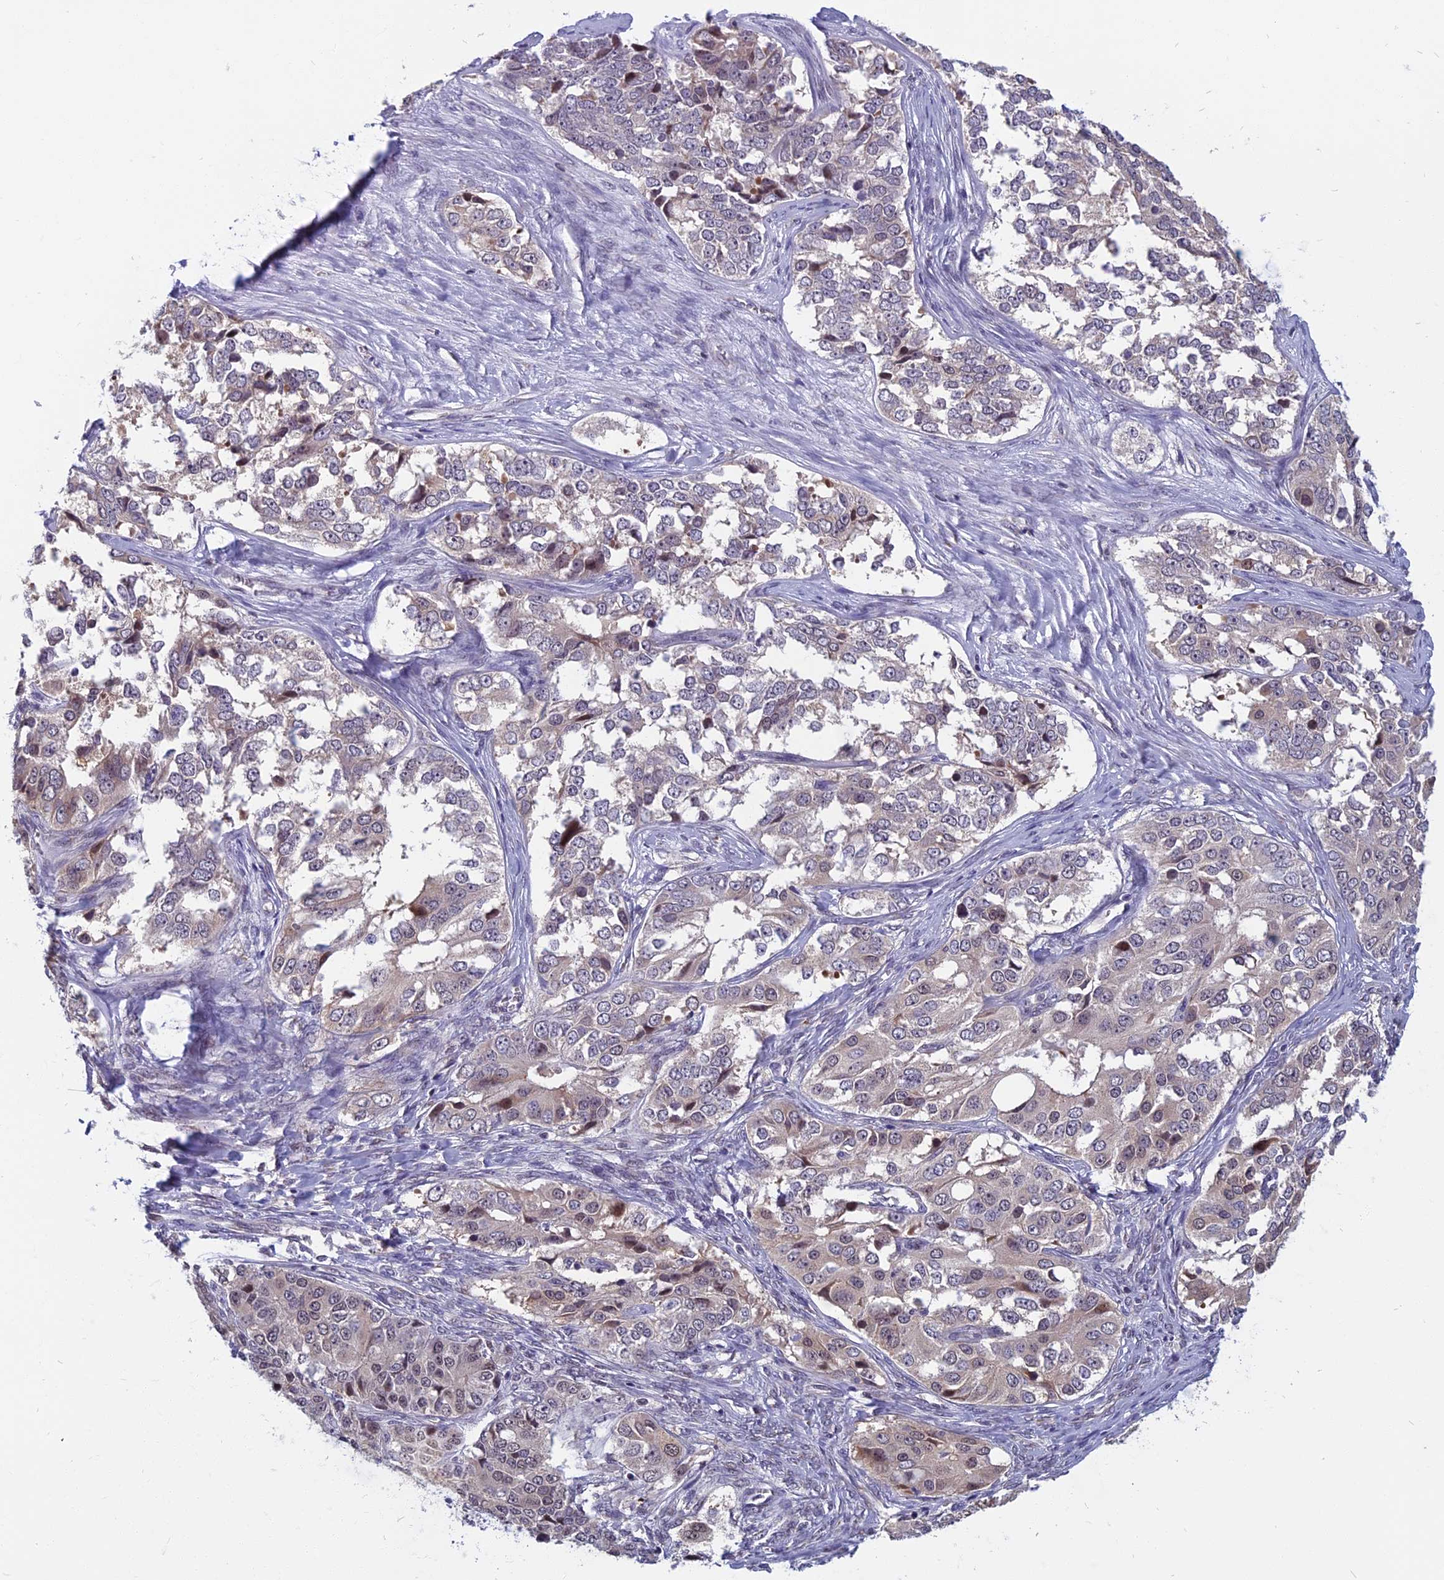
{"staining": {"intensity": "weak", "quantity": "<25%", "location": "nuclear"}, "tissue": "ovarian cancer", "cell_type": "Tumor cells", "image_type": "cancer", "snomed": [{"axis": "morphology", "description": "Carcinoma, endometroid"}, {"axis": "topography", "description": "Ovary"}], "caption": "High magnification brightfield microscopy of ovarian cancer stained with DAB (brown) and counterstained with hematoxylin (blue): tumor cells show no significant positivity. (Stains: DAB immunohistochemistry (IHC) with hematoxylin counter stain, Microscopy: brightfield microscopy at high magnification).", "gene": "CCDC113", "patient": {"sex": "female", "age": 51}}